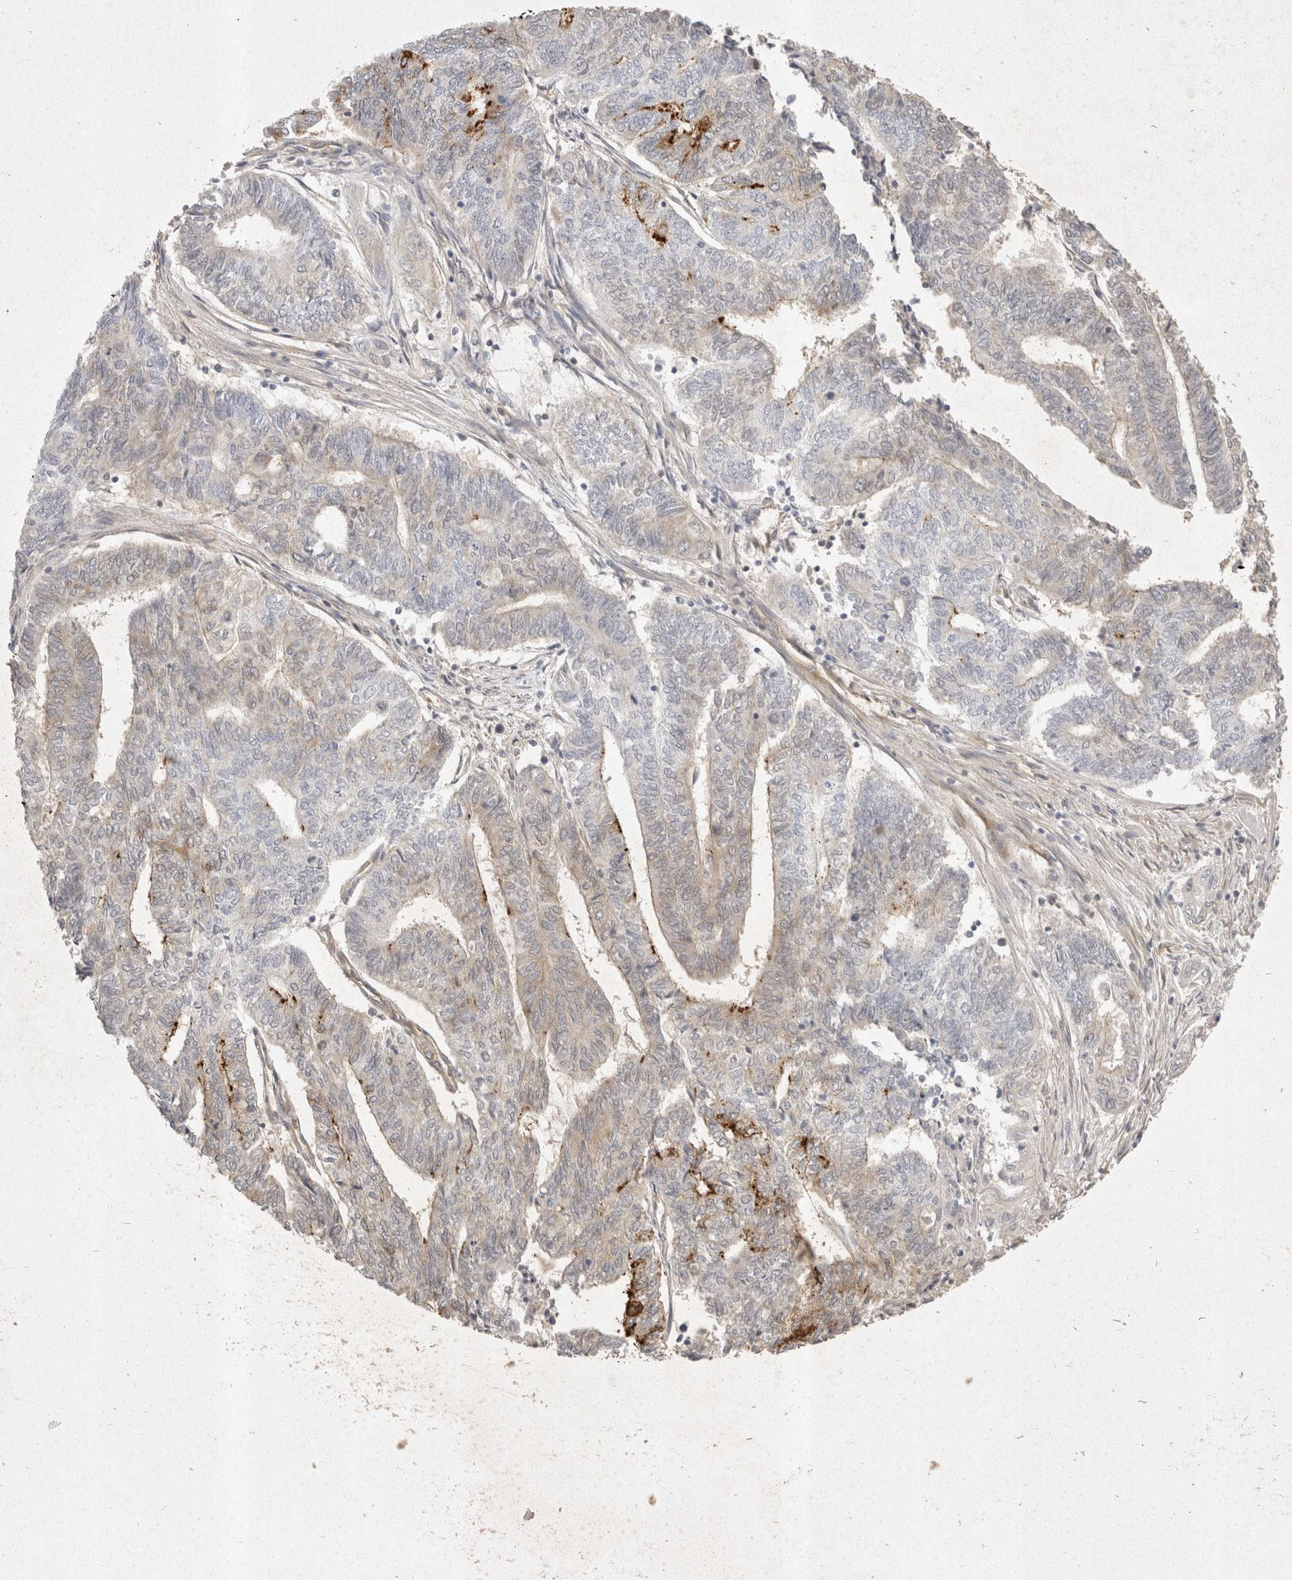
{"staining": {"intensity": "strong", "quantity": "<25%", "location": "cytoplasmic/membranous"}, "tissue": "endometrial cancer", "cell_type": "Tumor cells", "image_type": "cancer", "snomed": [{"axis": "morphology", "description": "Adenocarcinoma, NOS"}, {"axis": "topography", "description": "Uterus"}, {"axis": "topography", "description": "Endometrium"}], "caption": "Endometrial cancer stained with IHC exhibits strong cytoplasmic/membranous expression in approximately <25% of tumor cells. (brown staining indicates protein expression, while blue staining denotes nuclei).", "gene": "EIF4G3", "patient": {"sex": "female", "age": 70}}